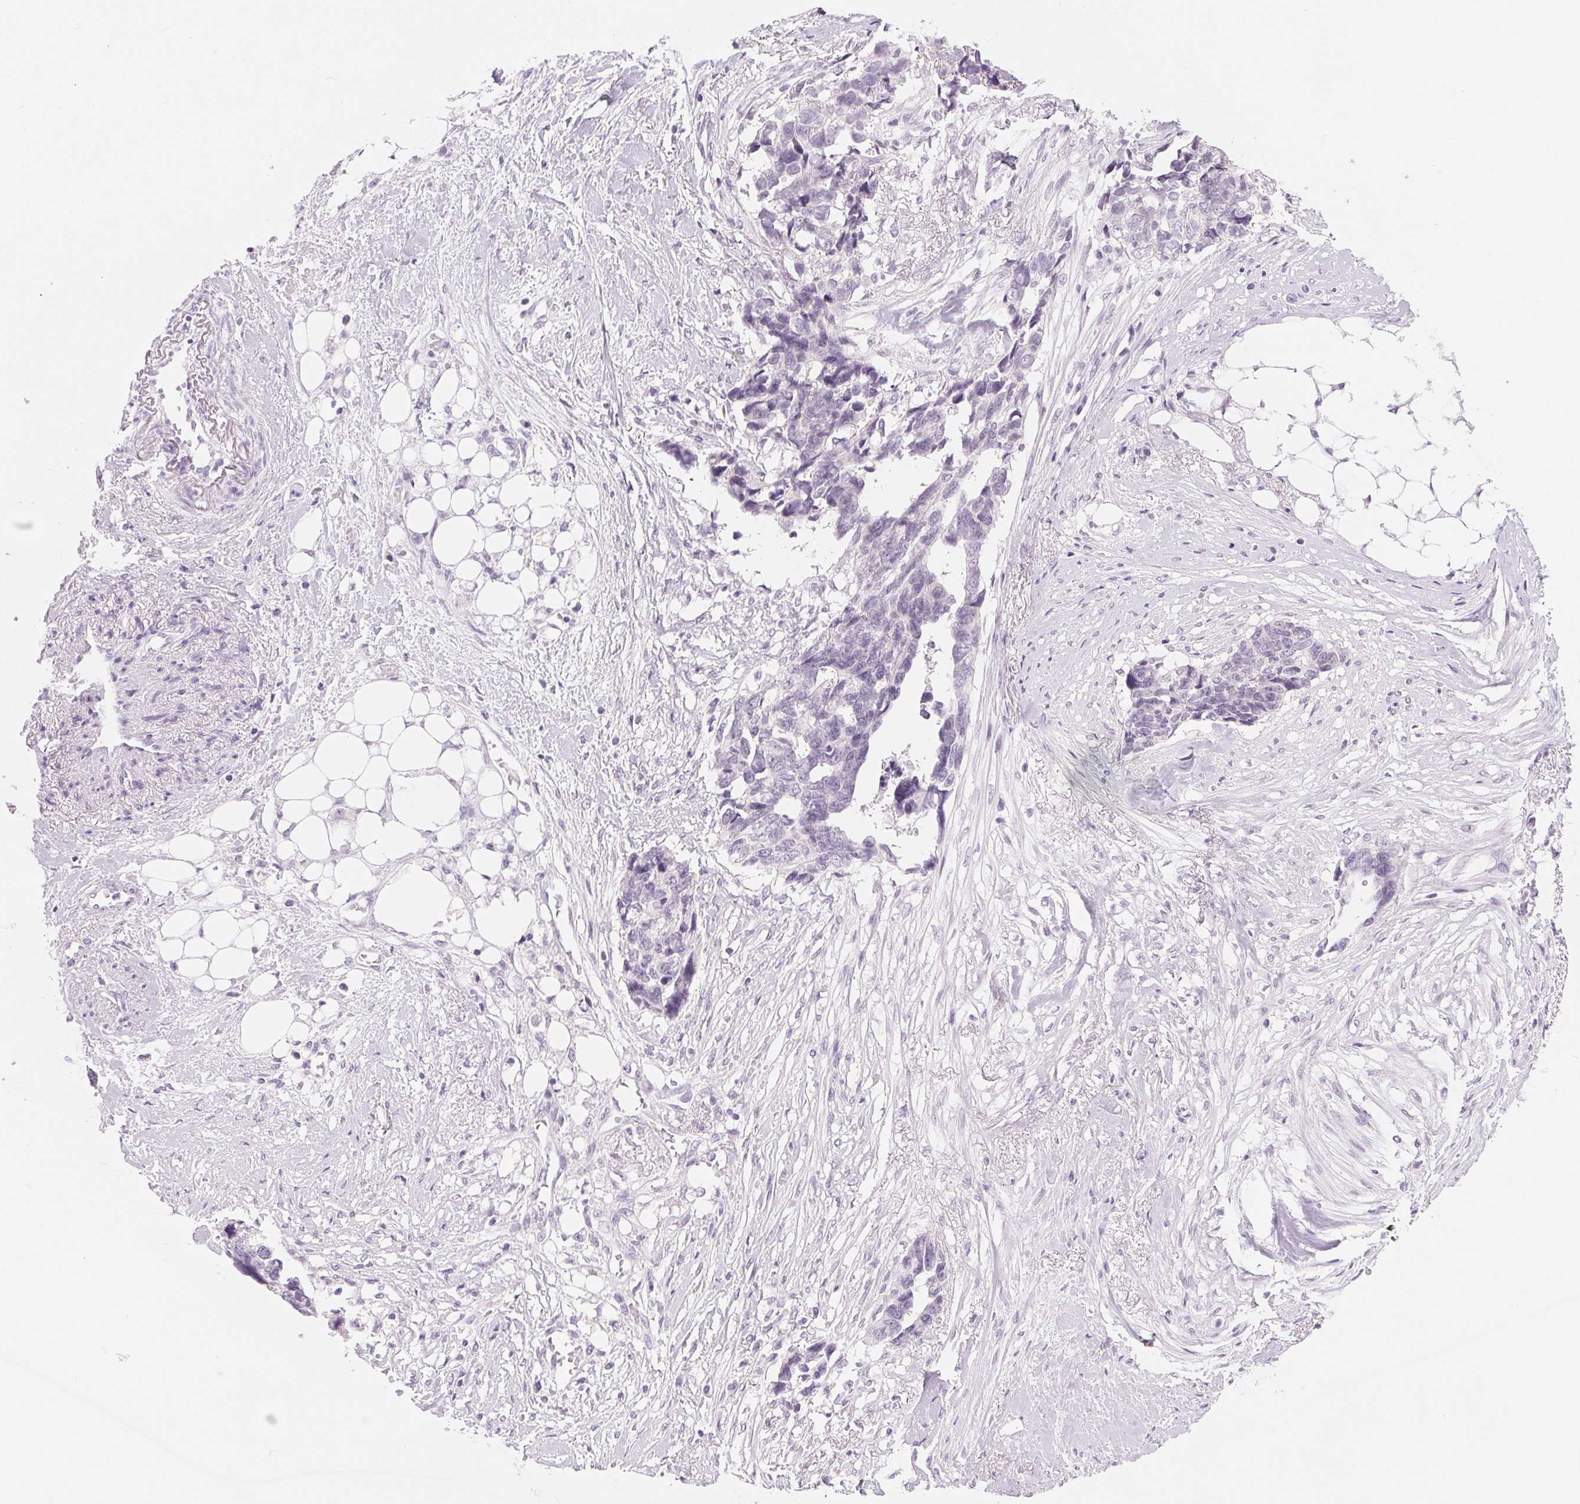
{"staining": {"intensity": "negative", "quantity": "none", "location": "none"}, "tissue": "ovarian cancer", "cell_type": "Tumor cells", "image_type": "cancer", "snomed": [{"axis": "morphology", "description": "Cystadenocarcinoma, serous, NOS"}, {"axis": "topography", "description": "Ovary"}], "caption": "DAB (3,3'-diaminobenzidine) immunohistochemical staining of human ovarian cancer exhibits no significant expression in tumor cells.", "gene": "ERI3", "patient": {"sex": "female", "age": 69}}